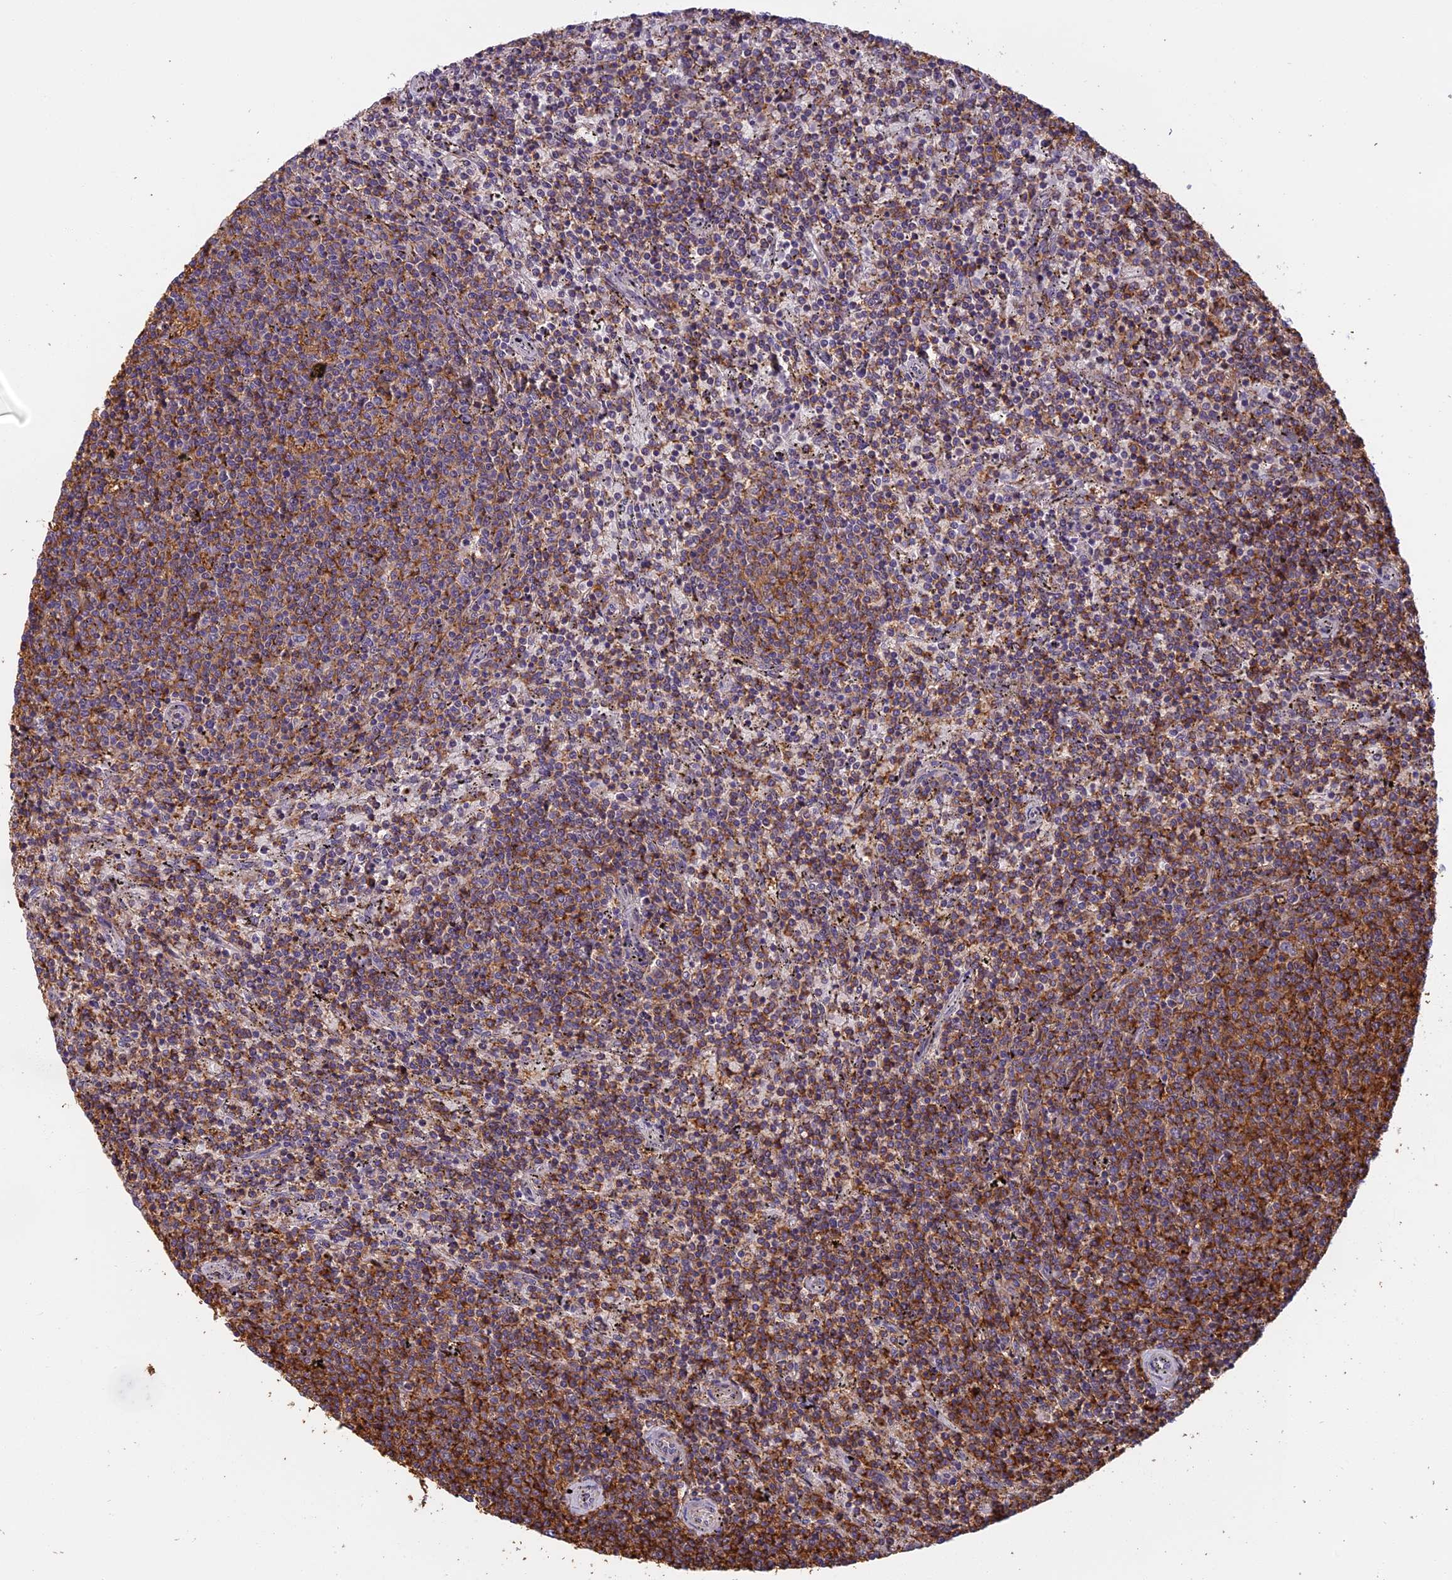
{"staining": {"intensity": "moderate", "quantity": "25%-75%", "location": "cytoplasmic/membranous"}, "tissue": "lymphoma", "cell_type": "Tumor cells", "image_type": "cancer", "snomed": [{"axis": "morphology", "description": "Malignant lymphoma, non-Hodgkin's type, Low grade"}, {"axis": "topography", "description": "Spleen"}], "caption": "Immunohistochemistry of malignant lymphoma, non-Hodgkin's type (low-grade) reveals medium levels of moderate cytoplasmic/membranous positivity in approximately 25%-75% of tumor cells.", "gene": "EDAR", "patient": {"sex": "female", "age": 50}}